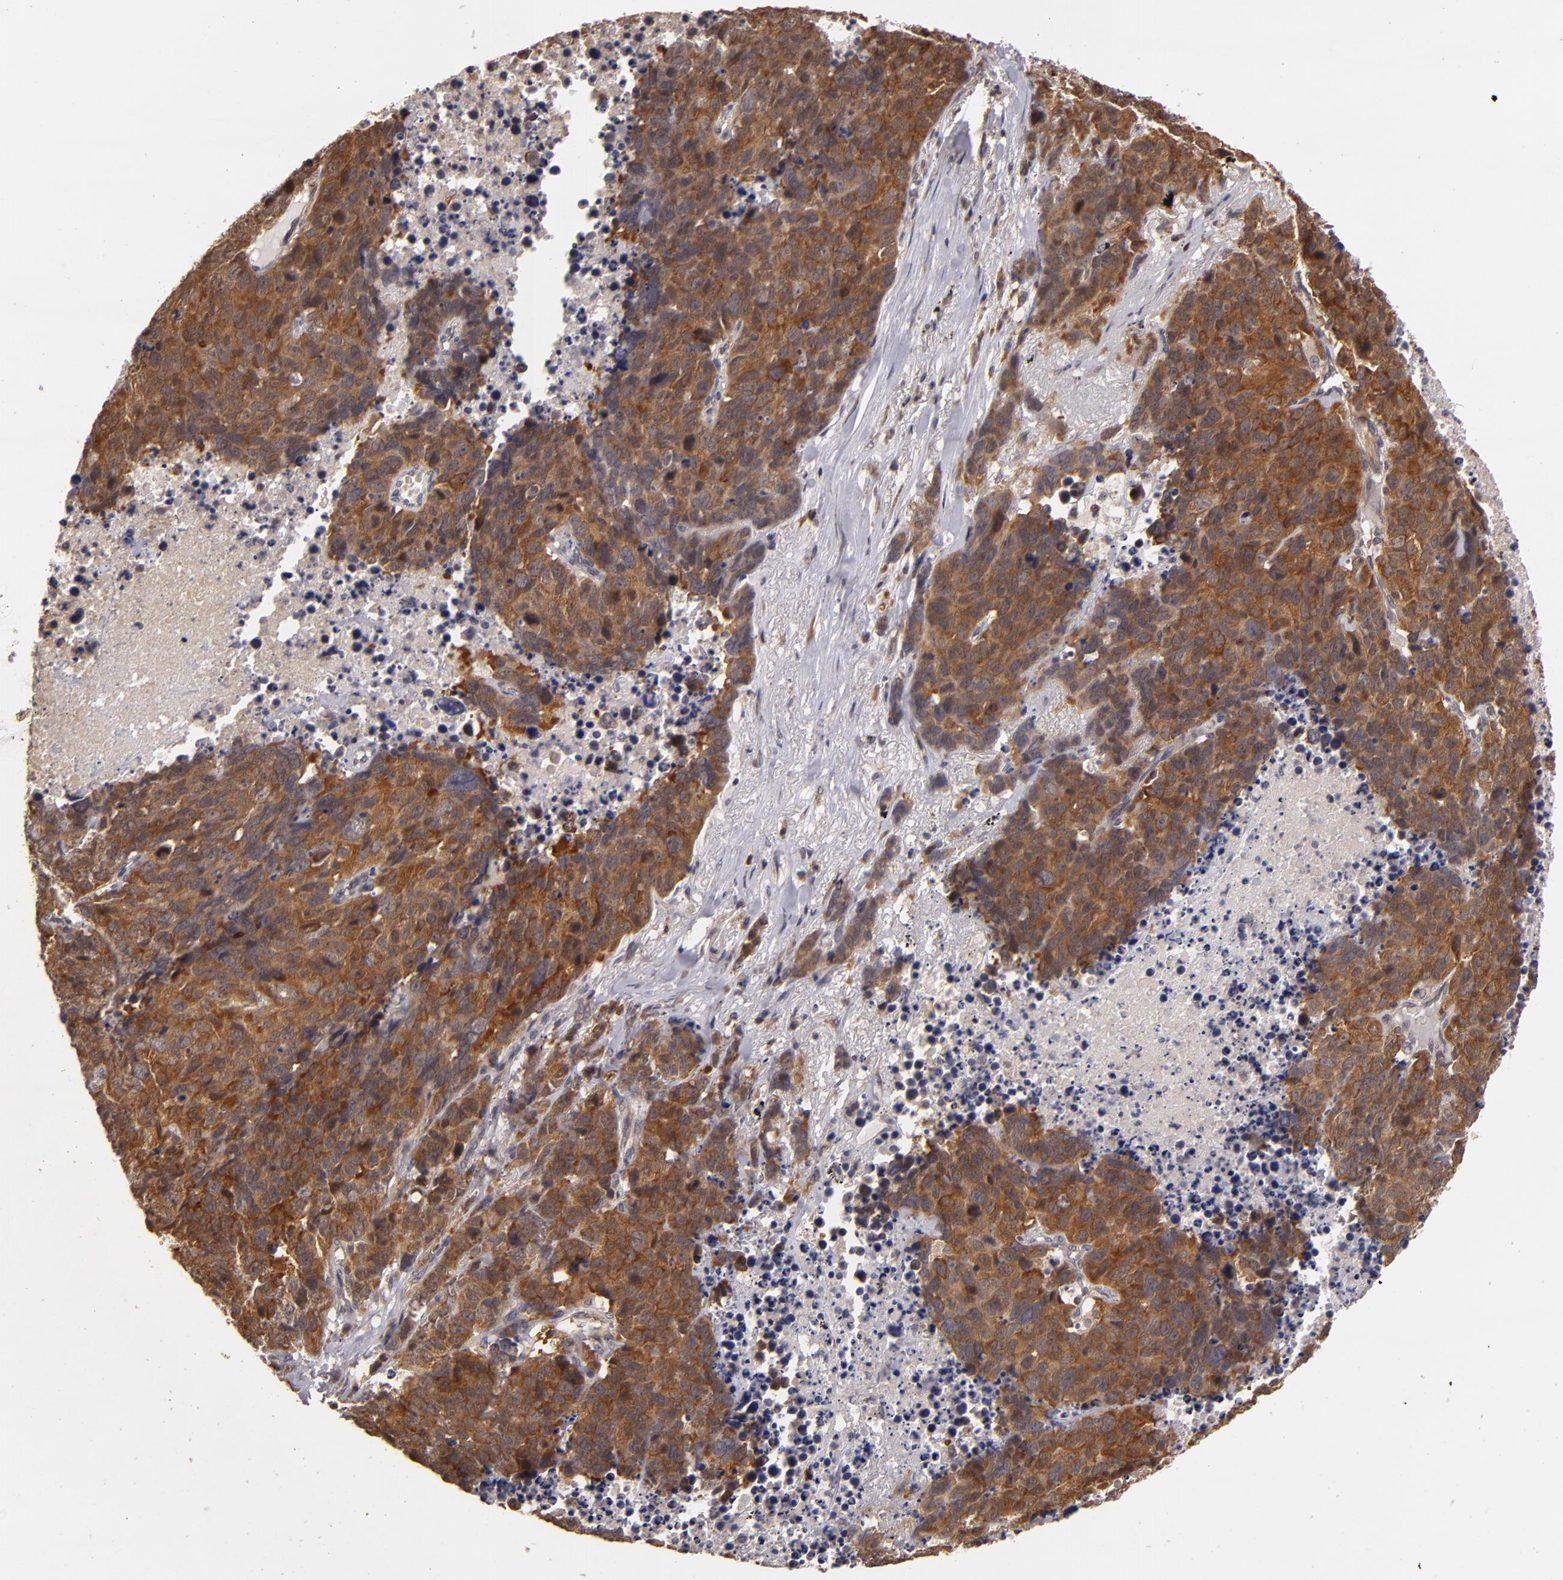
{"staining": {"intensity": "strong", "quantity": ">75%", "location": "cytoplasmic/membranous"}, "tissue": "lung cancer", "cell_type": "Tumor cells", "image_type": "cancer", "snomed": [{"axis": "morphology", "description": "Carcinoid, malignant, NOS"}, {"axis": "topography", "description": "Lung"}], "caption": "There is high levels of strong cytoplasmic/membranous positivity in tumor cells of lung cancer, as demonstrated by immunohistochemical staining (brown color).", "gene": "MAPK3", "patient": {"sex": "male", "age": 60}}